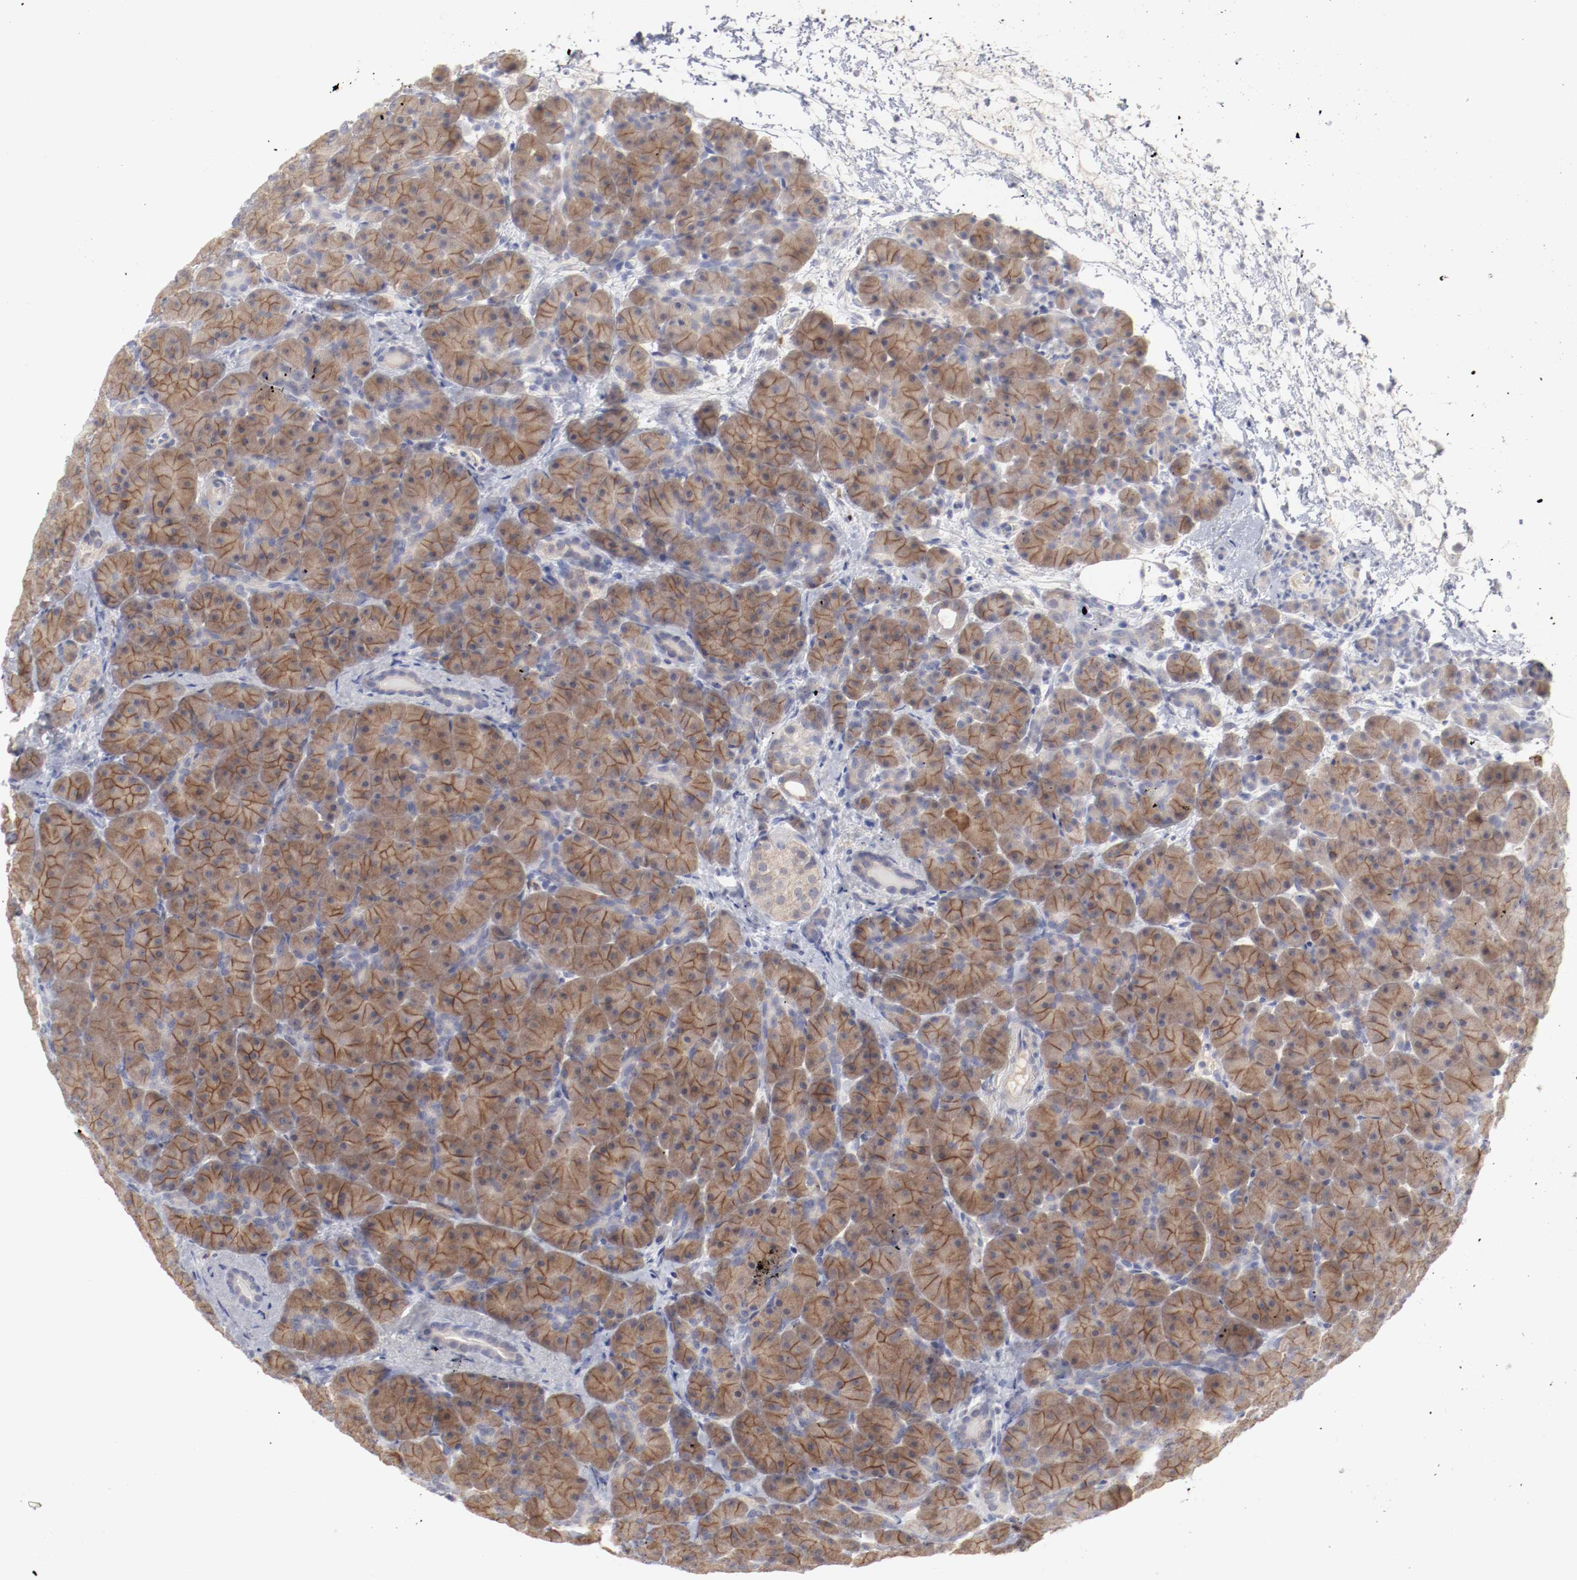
{"staining": {"intensity": "moderate", "quantity": ">75%", "location": "cytoplasmic/membranous"}, "tissue": "pancreas", "cell_type": "Exocrine glandular cells", "image_type": "normal", "snomed": [{"axis": "morphology", "description": "Normal tissue, NOS"}, {"axis": "topography", "description": "Pancreas"}], "caption": "Exocrine glandular cells display medium levels of moderate cytoplasmic/membranous positivity in approximately >75% of cells in normal pancreas.", "gene": "SH3BGR", "patient": {"sex": "male", "age": 66}}